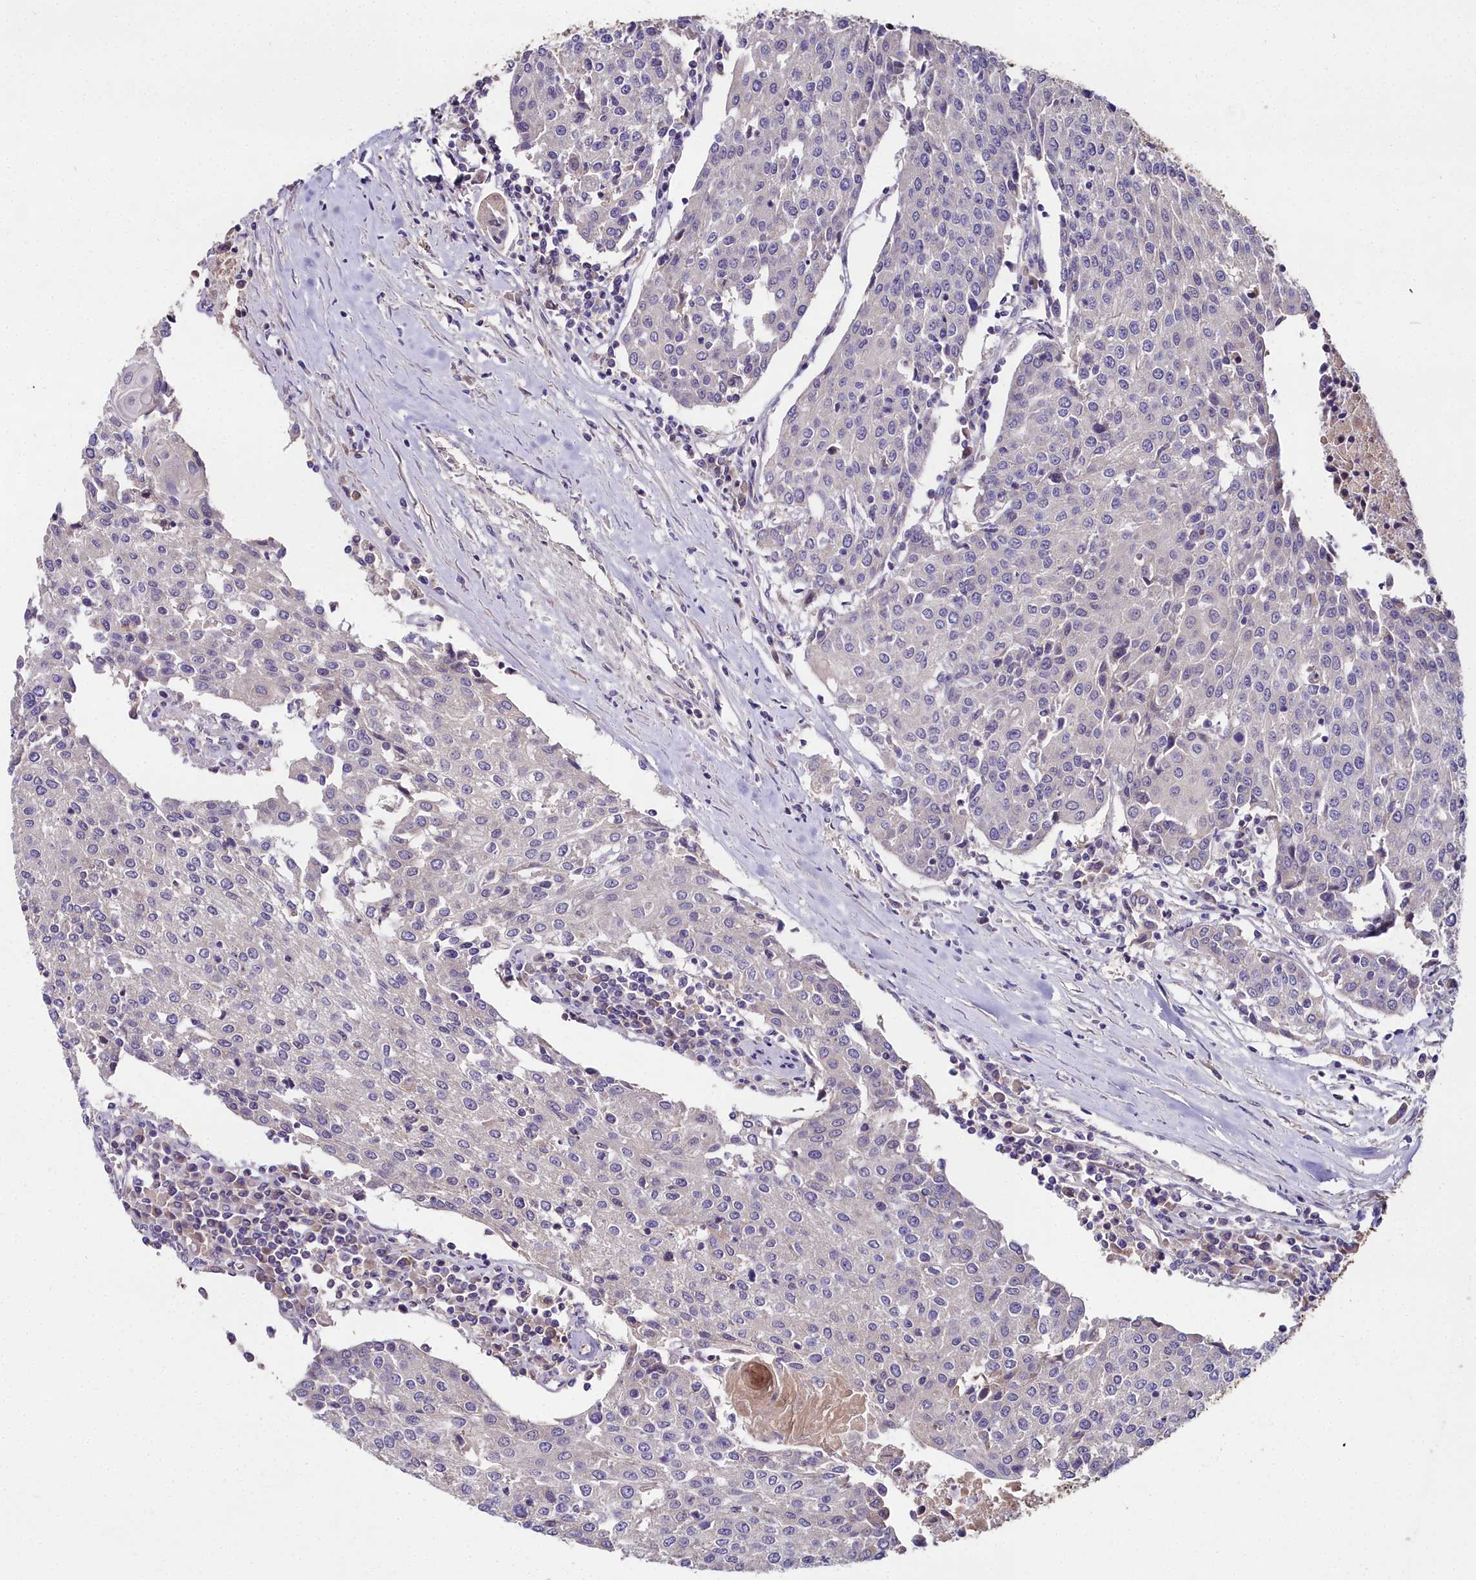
{"staining": {"intensity": "negative", "quantity": "none", "location": "none"}, "tissue": "urothelial cancer", "cell_type": "Tumor cells", "image_type": "cancer", "snomed": [{"axis": "morphology", "description": "Urothelial carcinoma, High grade"}, {"axis": "topography", "description": "Urinary bladder"}], "caption": "The IHC histopathology image has no significant expression in tumor cells of high-grade urothelial carcinoma tissue.", "gene": "NT5M", "patient": {"sex": "female", "age": 85}}